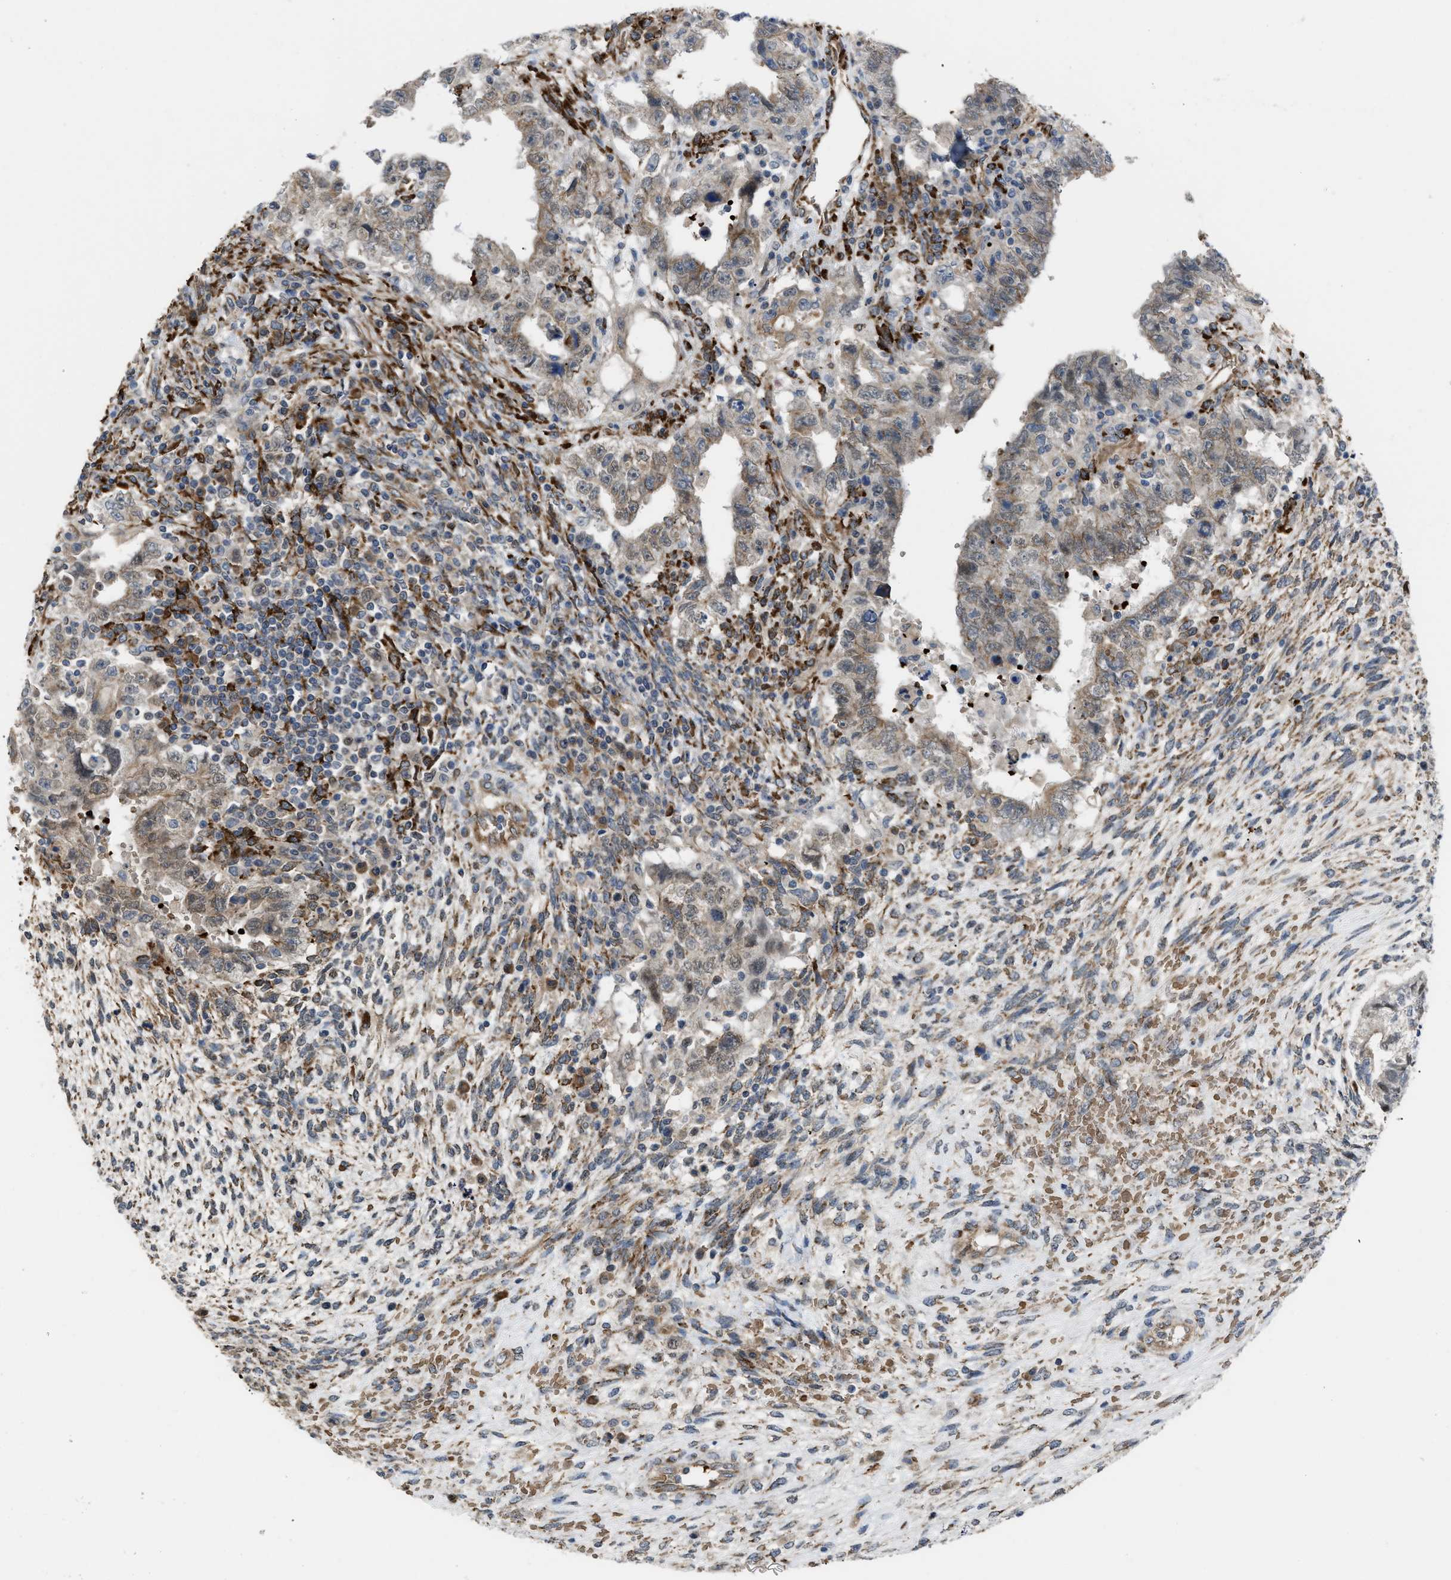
{"staining": {"intensity": "weak", "quantity": ">75%", "location": "cytoplasmic/membranous"}, "tissue": "testis cancer", "cell_type": "Tumor cells", "image_type": "cancer", "snomed": [{"axis": "morphology", "description": "Carcinoma, Embryonal, NOS"}, {"axis": "topography", "description": "Testis"}], "caption": "A micrograph of human testis cancer stained for a protein exhibits weak cytoplasmic/membranous brown staining in tumor cells. (Brightfield microscopy of DAB IHC at high magnification).", "gene": "SELENOM", "patient": {"sex": "male", "age": 26}}